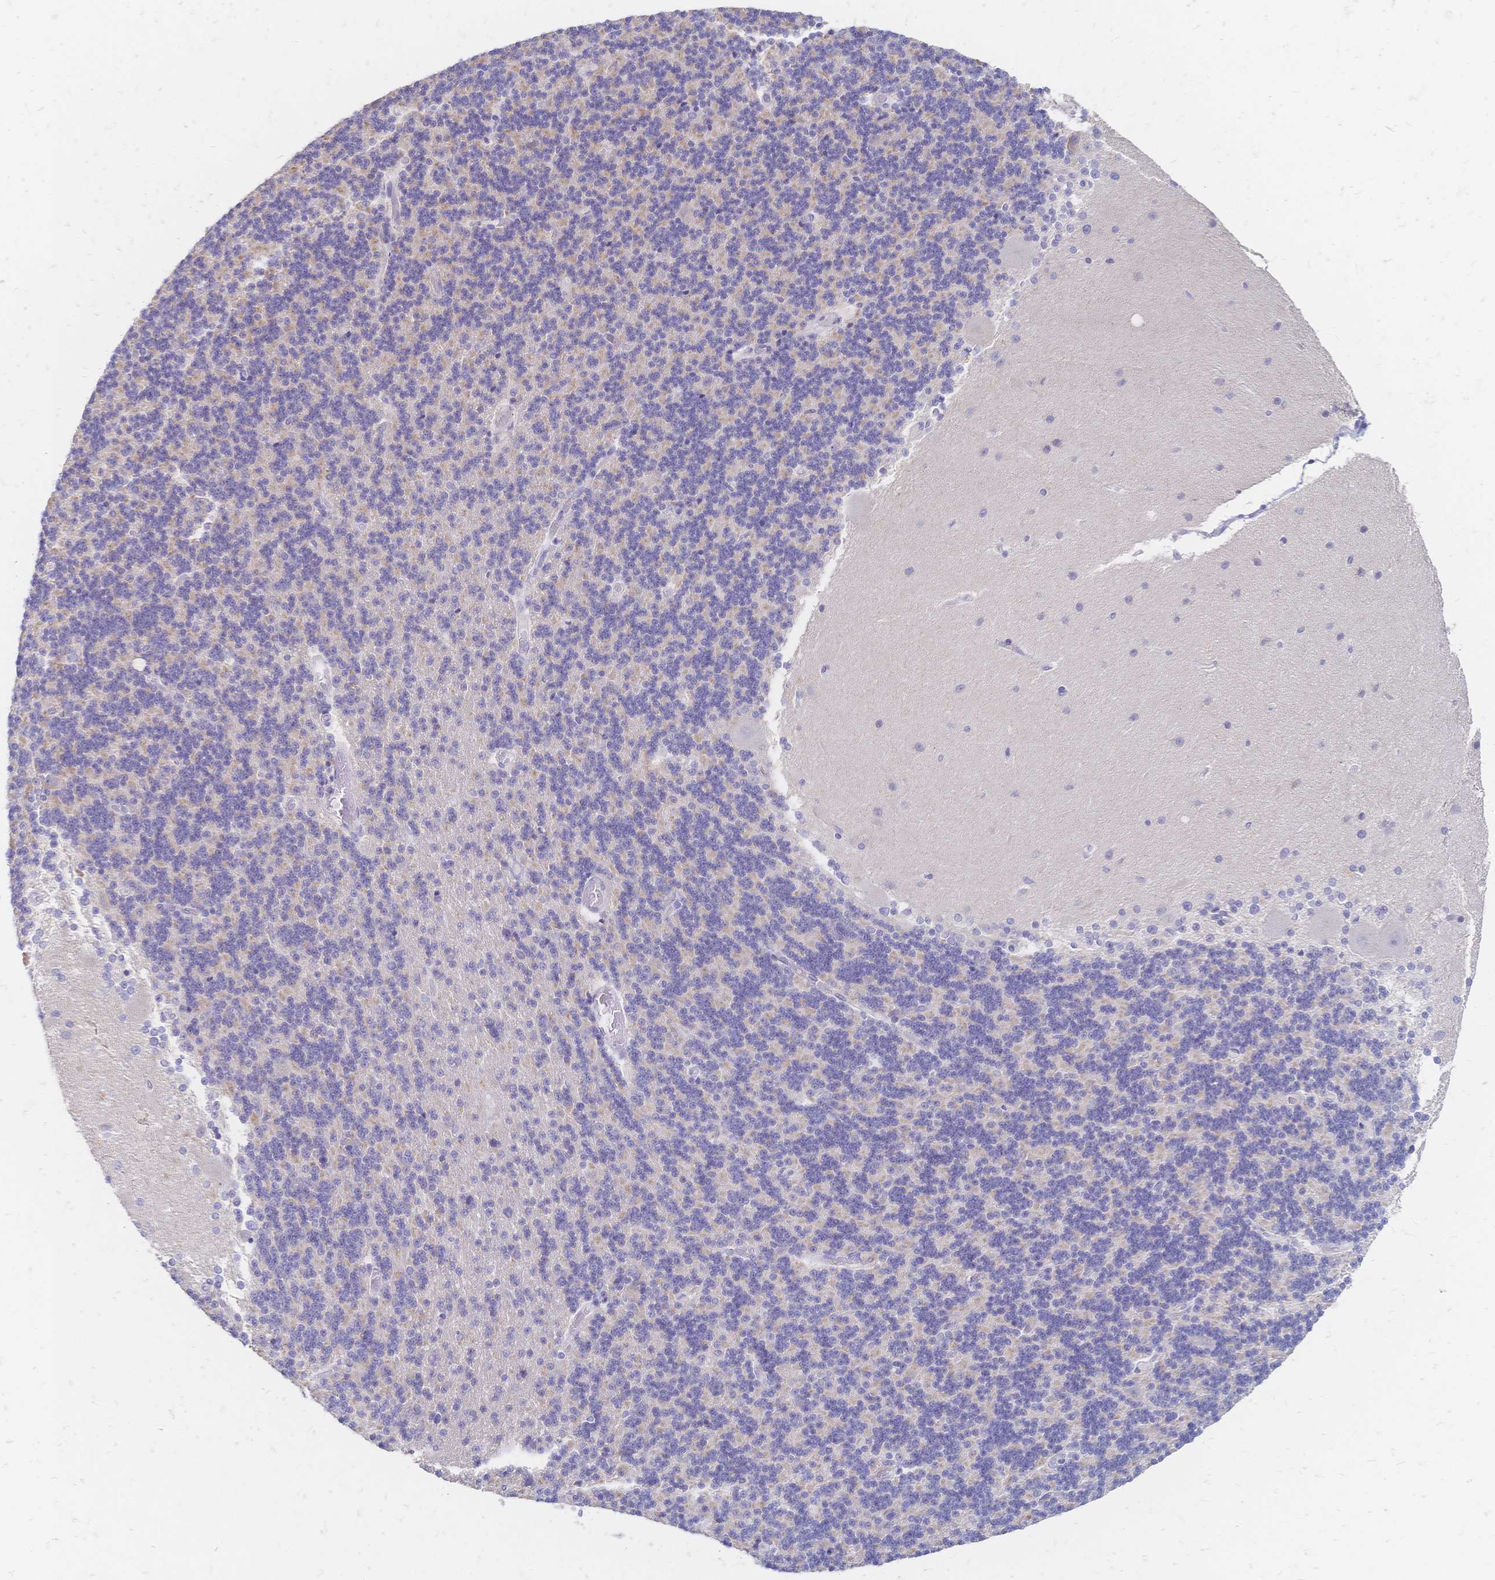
{"staining": {"intensity": "negative", "quantity": "none", "location": "none"}, "tissue": "cerebellum", "cell_type": "Cells in granular layer", "image_type": "normal", "snomed": [{"axis": "morphology", "description": "Normal tissue, NOS"}, {"axis": "topography", "description": "Cerebellum"}], "caption": "Immunohistochemistry (IHC) micrograph of unremarkable cerebellum: human cerebellum stained with DAB (3,3'-diaminobenzidine) reveals no significant protein expression in cells in granular layer. (DAB IHC visualized using brightfield microscopy, high magnification).", "gene": "VWC2L", "patient": {"sex": "female", "age": 54}}